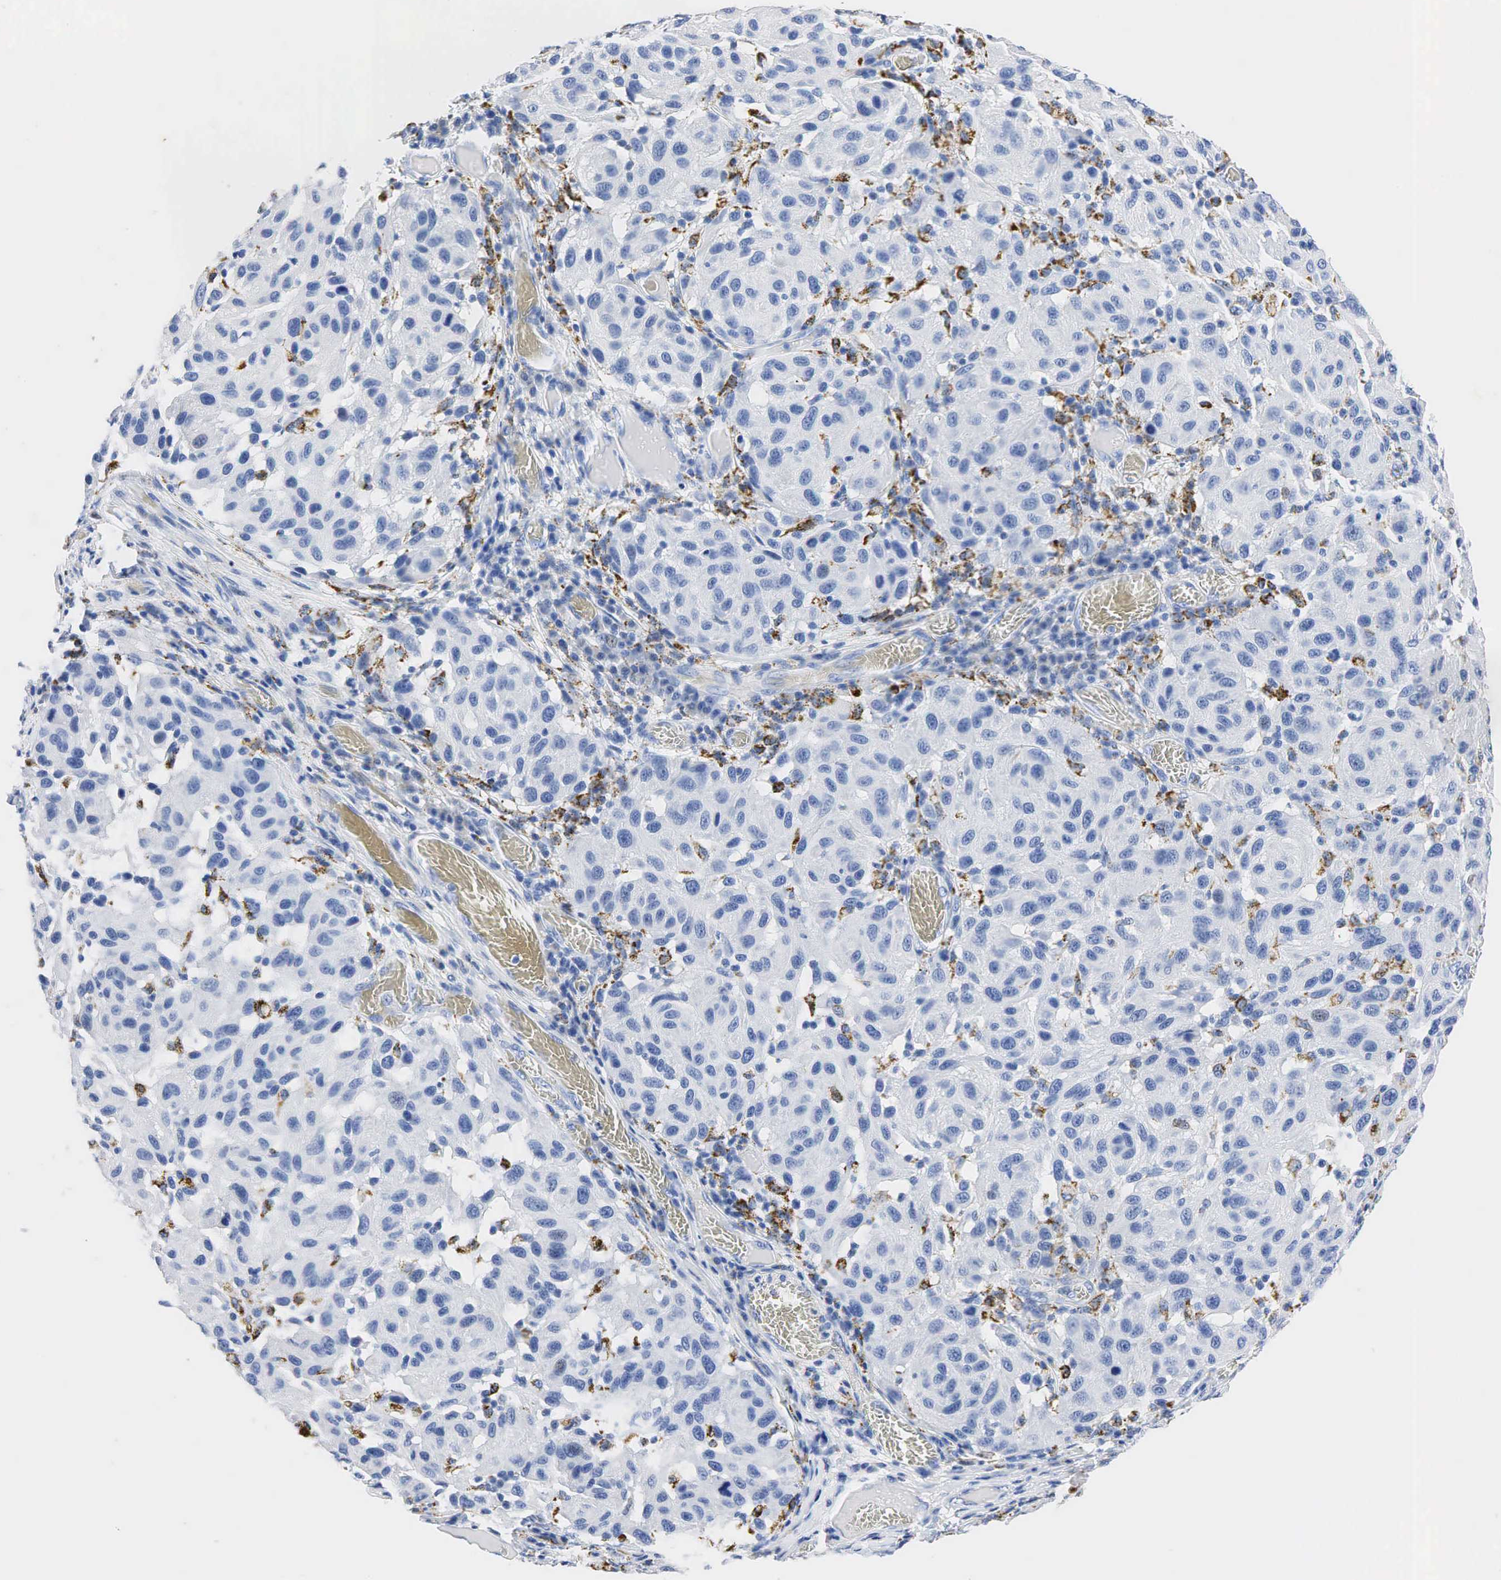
{"staining": {"intensity": "negative", "quantity": "none", "location": "none"}, "tissue": "melanoma", "cell_type": "Tumor cells", "image_type": "cancer", "snomed": [{"axis": "morphology", "description": "Malignant melanoma, NOS"}, {"axis": "topography", "description": "Skin"}], "caption": "The image reveals no significant expression in tumor cells of malignant melanoma. The staining is performed using DAB brown chromogen with nuclei counter-stained in using hematoxylin.", "gene": "SYP", "patient": {"sex": "female", "age": 77}}